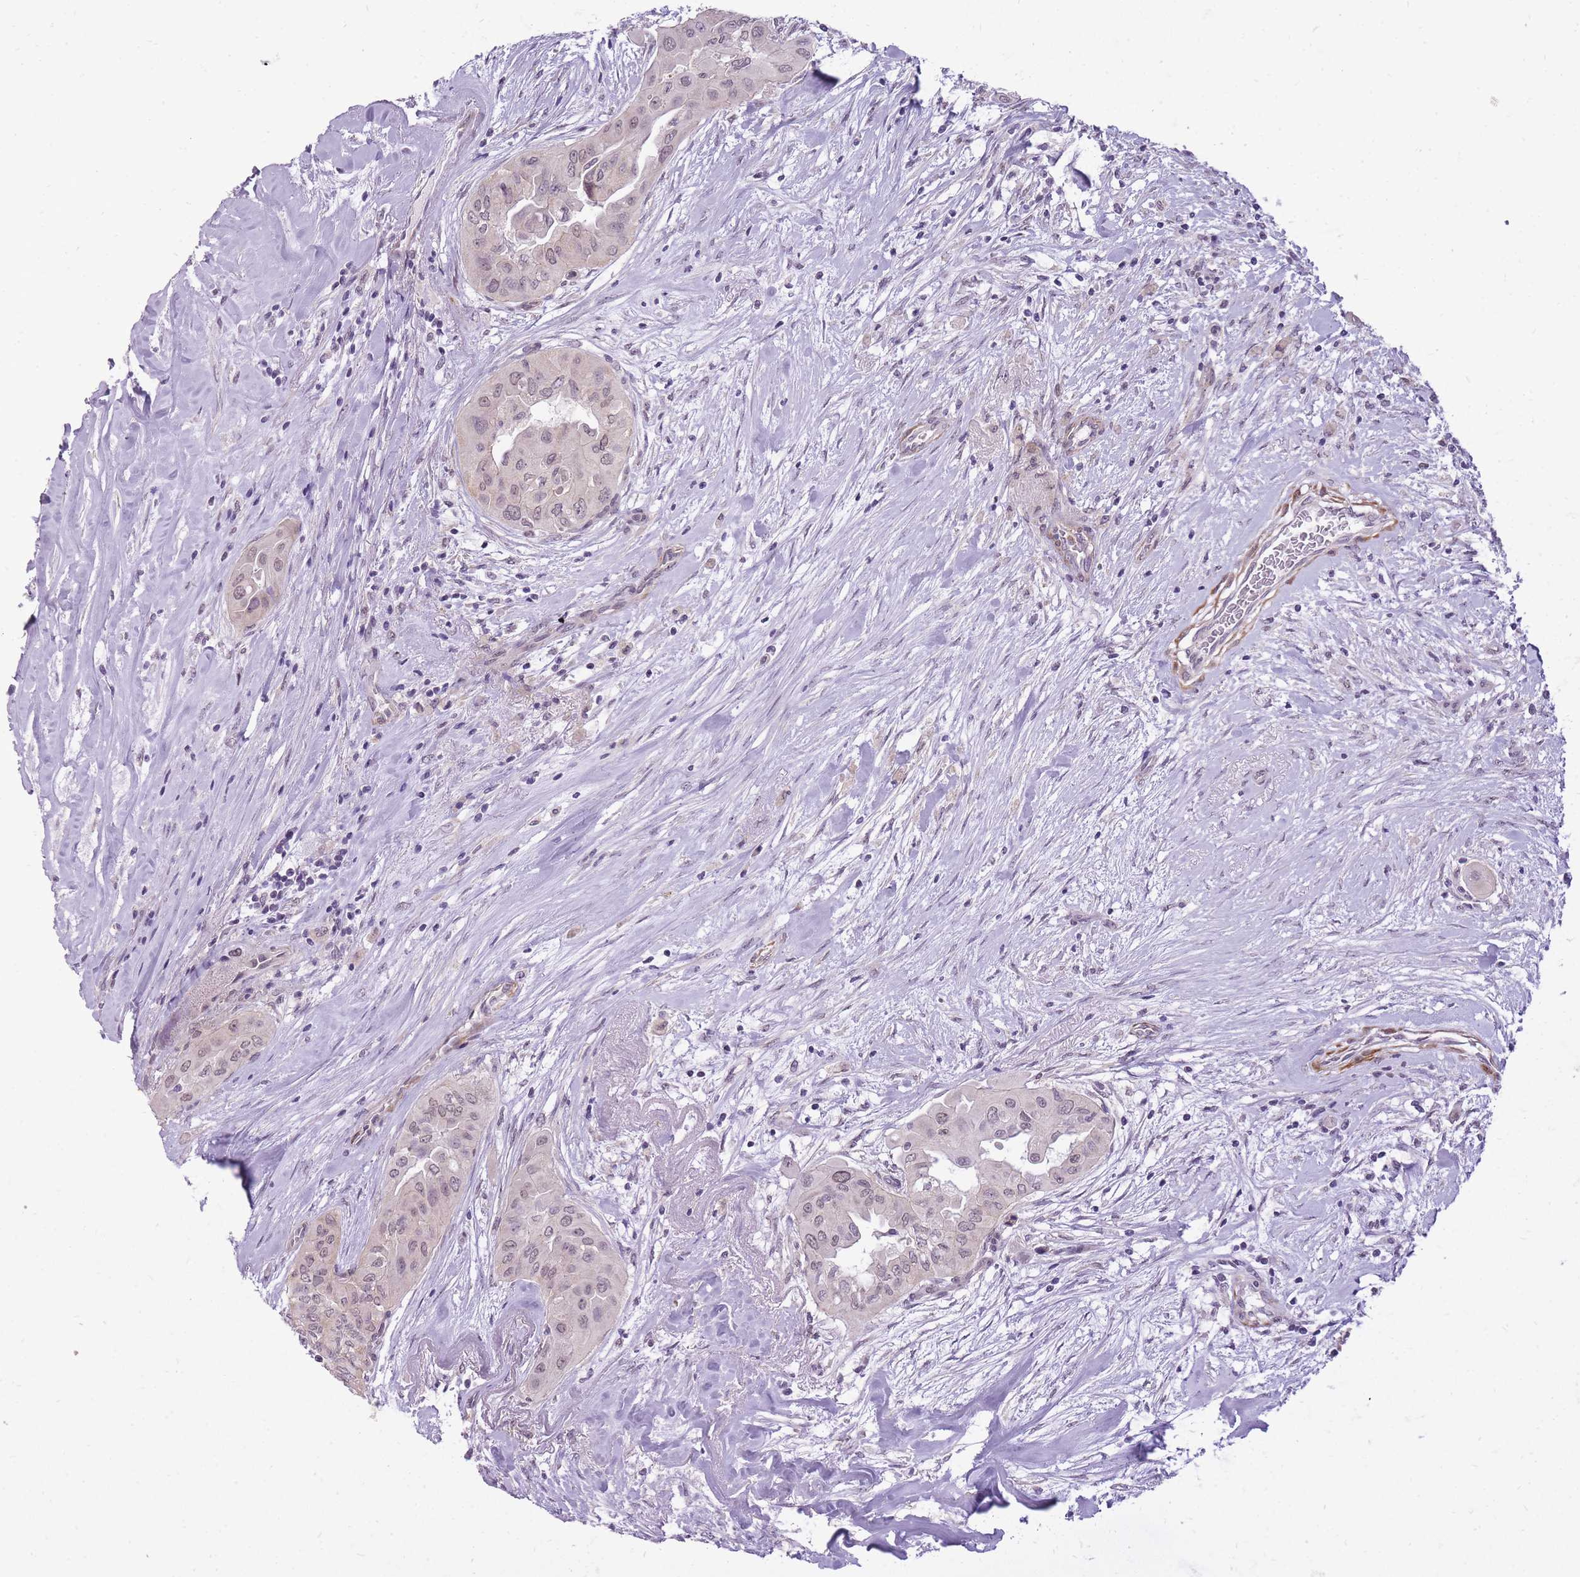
{"staining": {"intensity": "moderate", "quantity": "25%-75%", "location": "cytoplasmic/membranous,nuclear"}, "tissue": "thyroid cancer", "cell_type": "Tumor cells", "image_type": "cancer", "snomed": [{"axis": "morphology", "description": "Papillary adenocarcinoma, NOS"}, {"axis": "topography", "description": "Thyroid gland"}], "caption": "Thyroid papillary adenocarcinoma stained with a brown dye reveals moderate cytoplasmic/membranous and nuclear positive positivity in about 25%-75% of tumor cells.", "gene": "TIGD1", "patient": {"sex": "female", "age": 59}}